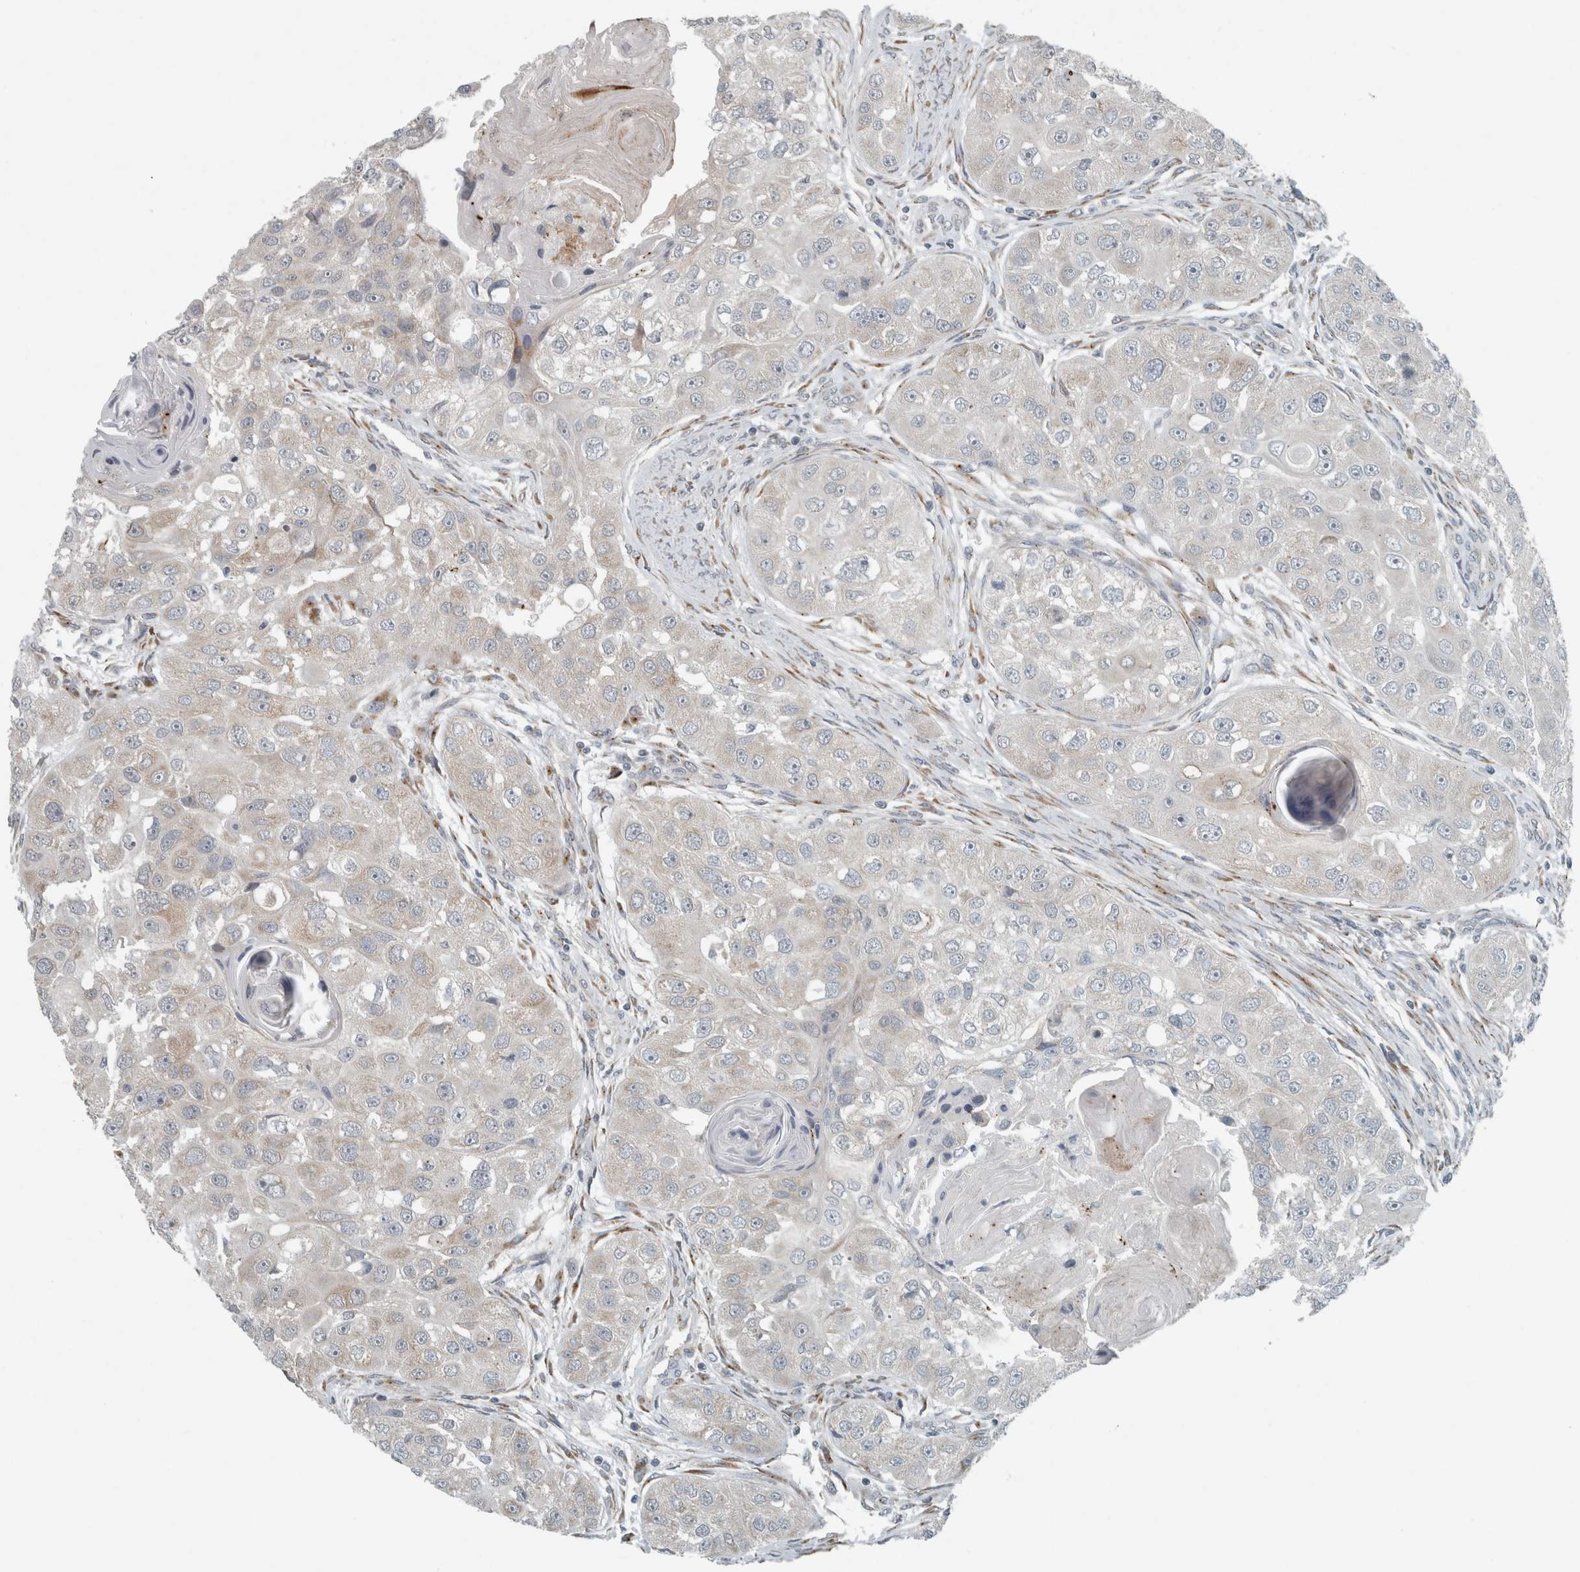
{"staining": {"intensity": "weak", "quantity": "<25%", "location": "cytoplasmic/membranous"}, "tissue": "head and neck cancer", "cell_type": "Tumor cells", "image_type": "cancer", "snomed": [{"axis": "morphology", "description": "Normal tissue, NOS"}, {"axis": "morphology", "description": "Squamous cell carcinoma, NOS"}, {"axis": "topography", "description": "Skeletal muscle"}, {"axis": "topography", "description": "Head-Neck"}], "caption": "DAB immunohistochemical staining of head and neck squamous cell carcinoma shows no significant expression in tumor cells. (DAB (3,3'-diaminobenzidine) immunohistochemistry (IHC), high magnification).", "gene": "KIF1C", "patient": {"sex": "male", "age": 51}}